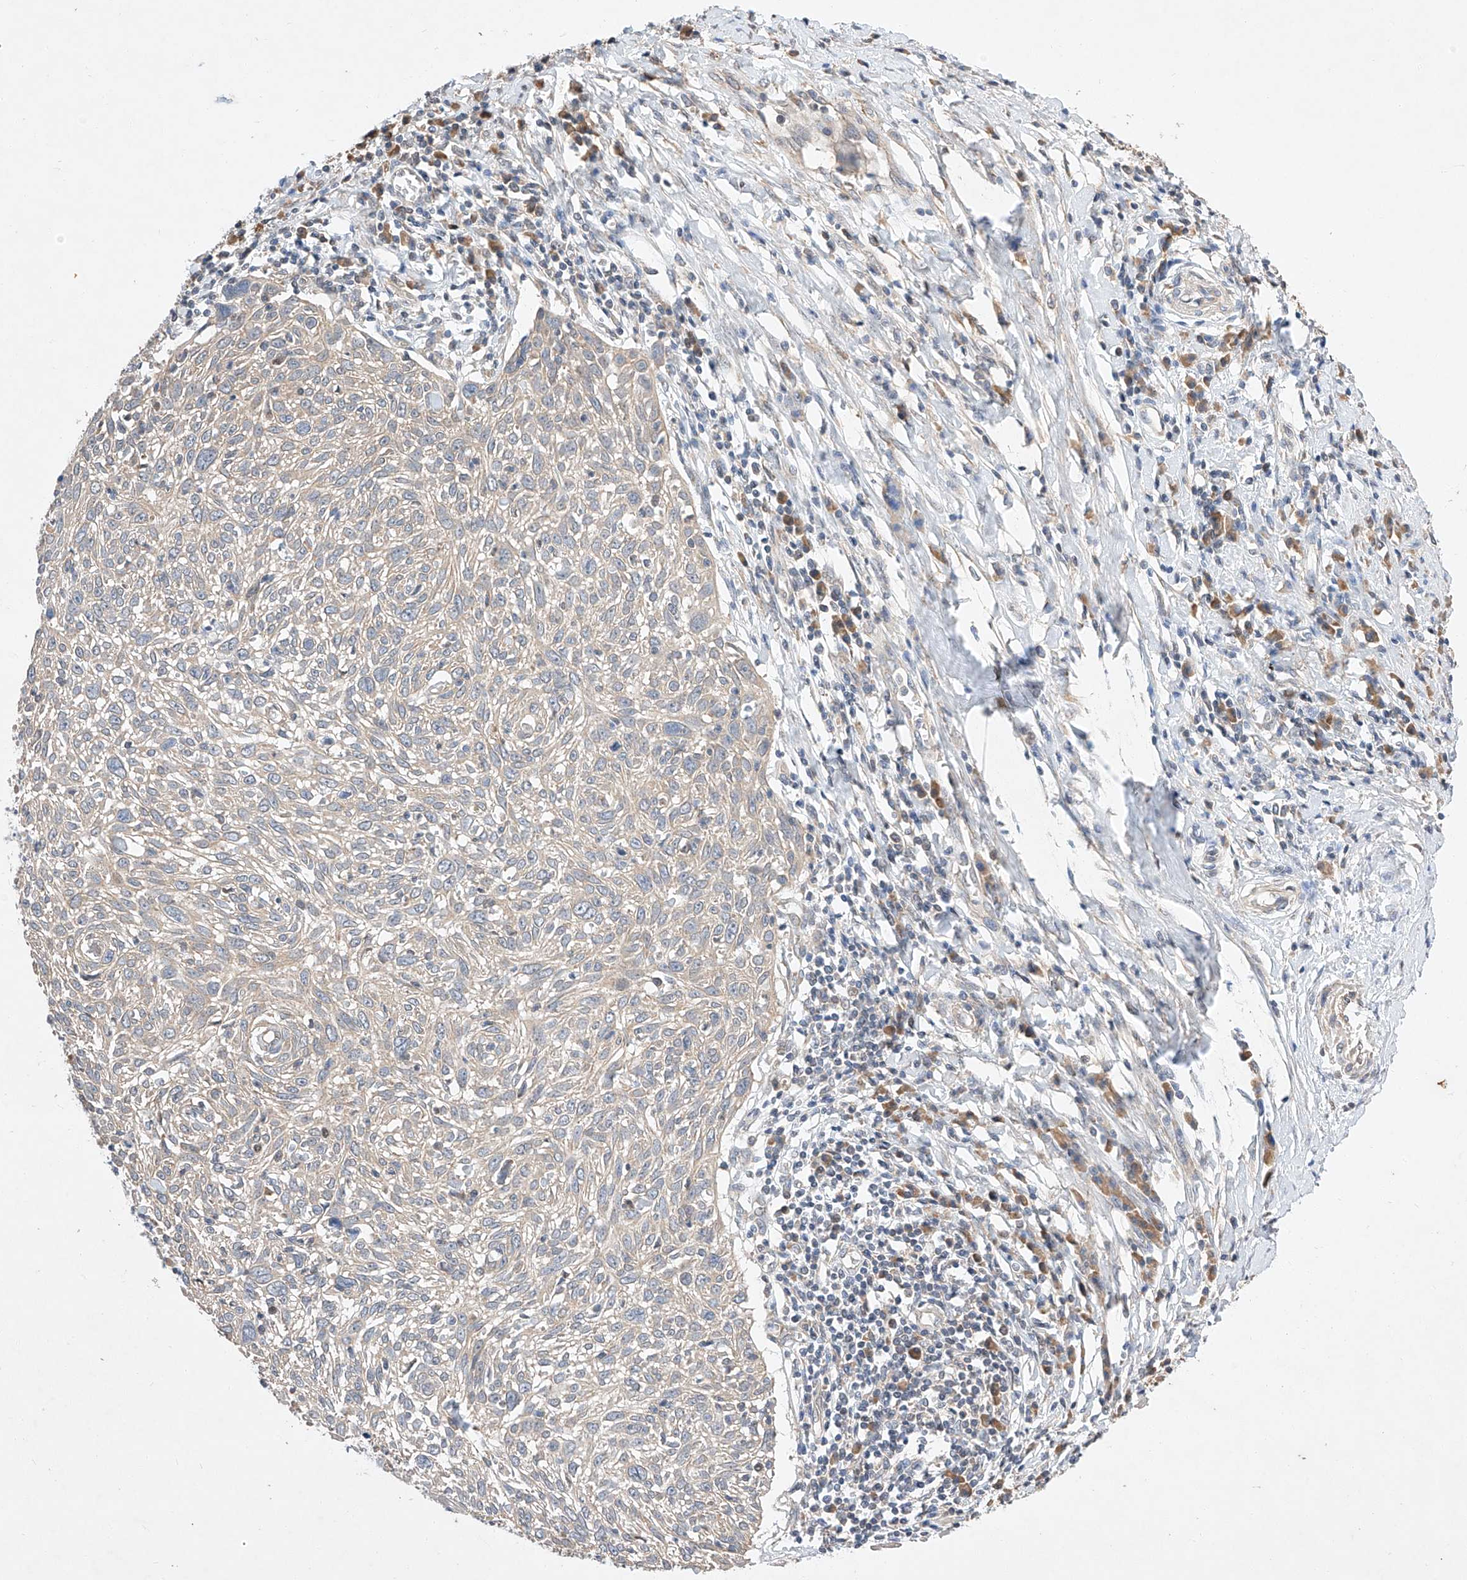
{"staining": {"intensity": "weak", "quantity": ">75%", "location": "cytoplasmic/membranous"}, "tissue": "cervical cancer", "cell_type": "Tumor cells", "image_type": "cancer", "snomed": [{"axis": "morphology", "description": "Squamous cell carcinoma, NOS"}, {"axis": "topography", "description": "Cervix"}], "caption": "Squamous cell carcinoma (cervical) stained with immunohistochemistry (IHC) displays weak cytoplasmic/membranous staining in approximately >75% of tumor cells.", "gene": "C6orf118", "patient": {"sex": "female", "age": 51}}